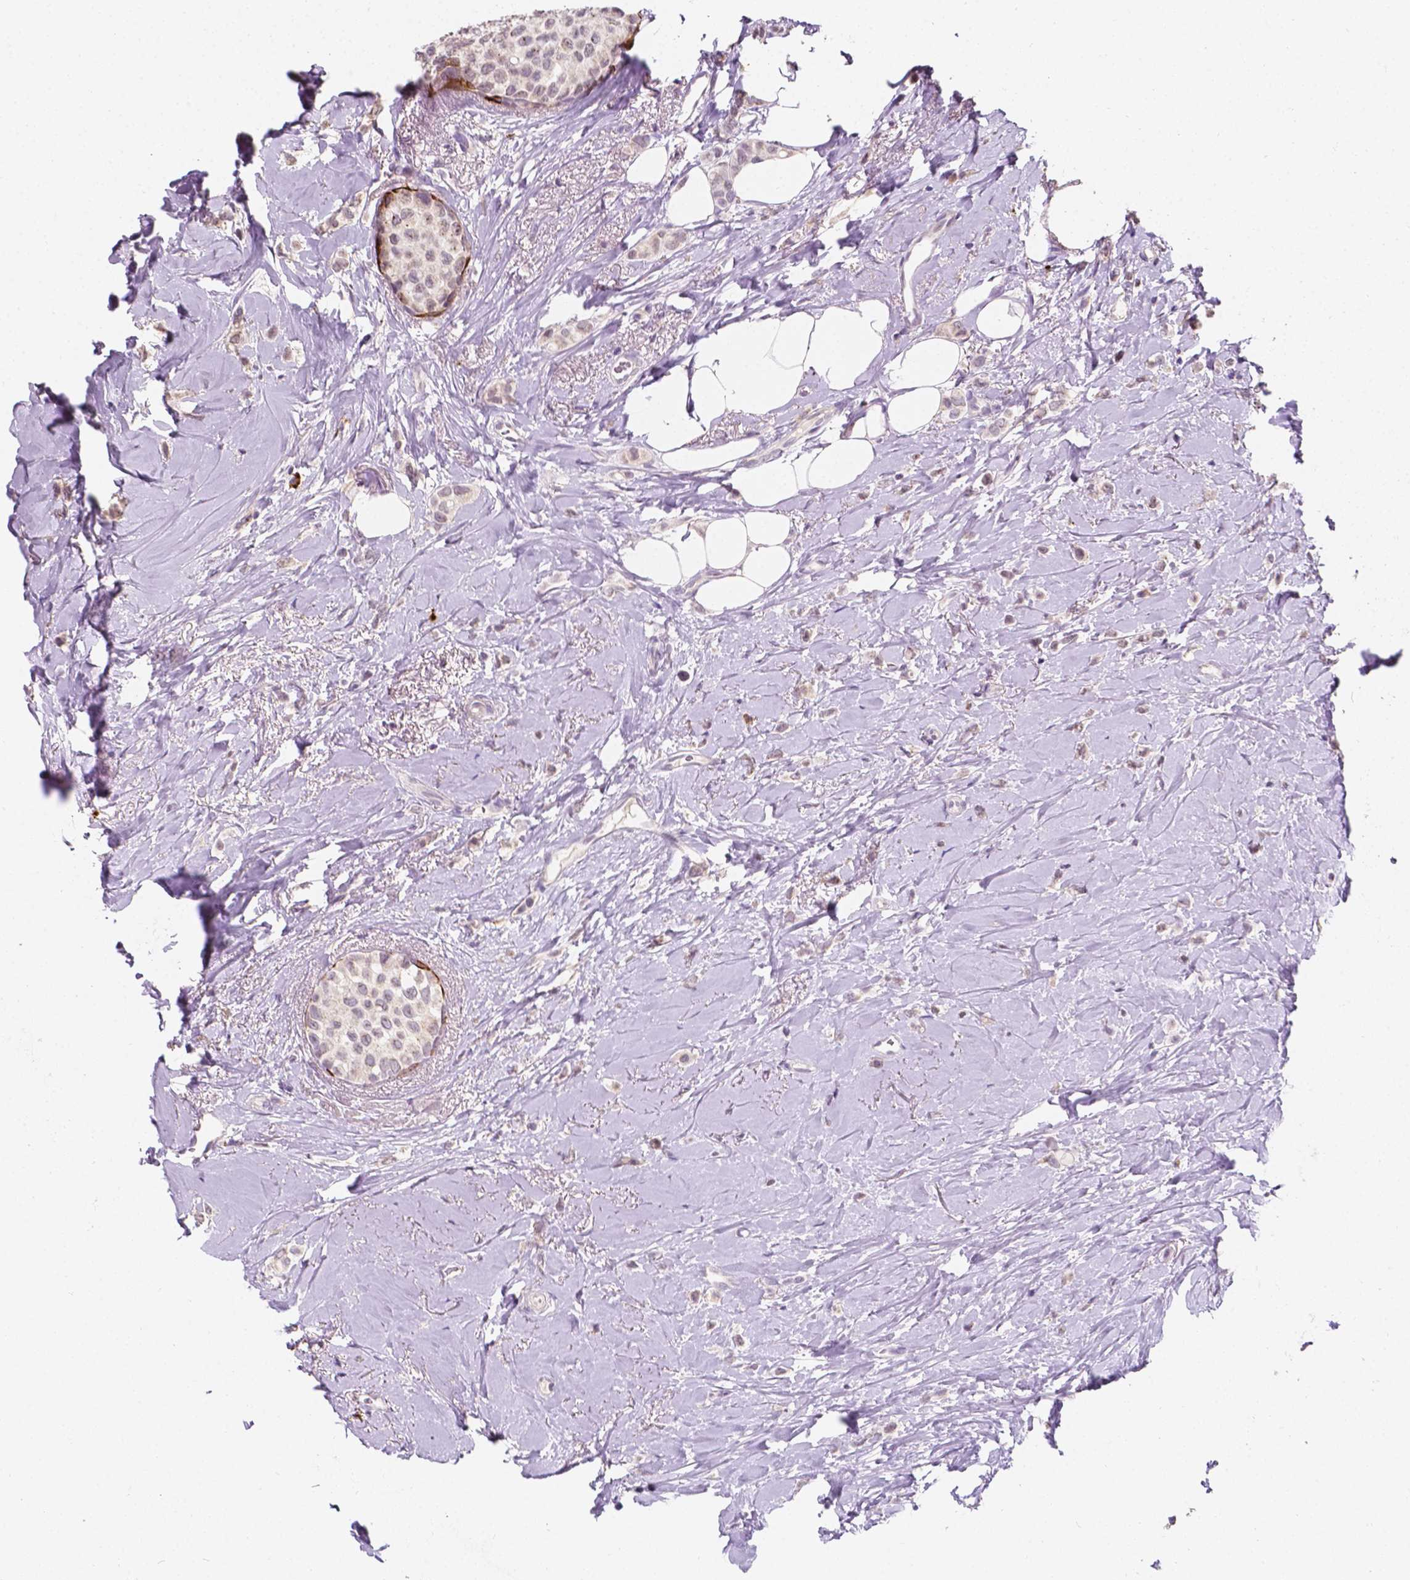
{"staining": {"intensity": "negative", "quantity": "none", "location": "none"}, "tissue": "breast cancer", "cell_type": "Tumor cells", "image_type": "cancer", "snomed": [{"axis": "morphology", "description": "Lobular carcinoma"}, {"axis": "topography", "description": "Breast"}], "caption": "Tumor cells are negative for protein expression in human breast cancer (lobular carcinoma).", "gene": "SIRT2", "patient": {"sex": "female", "age": 66}}